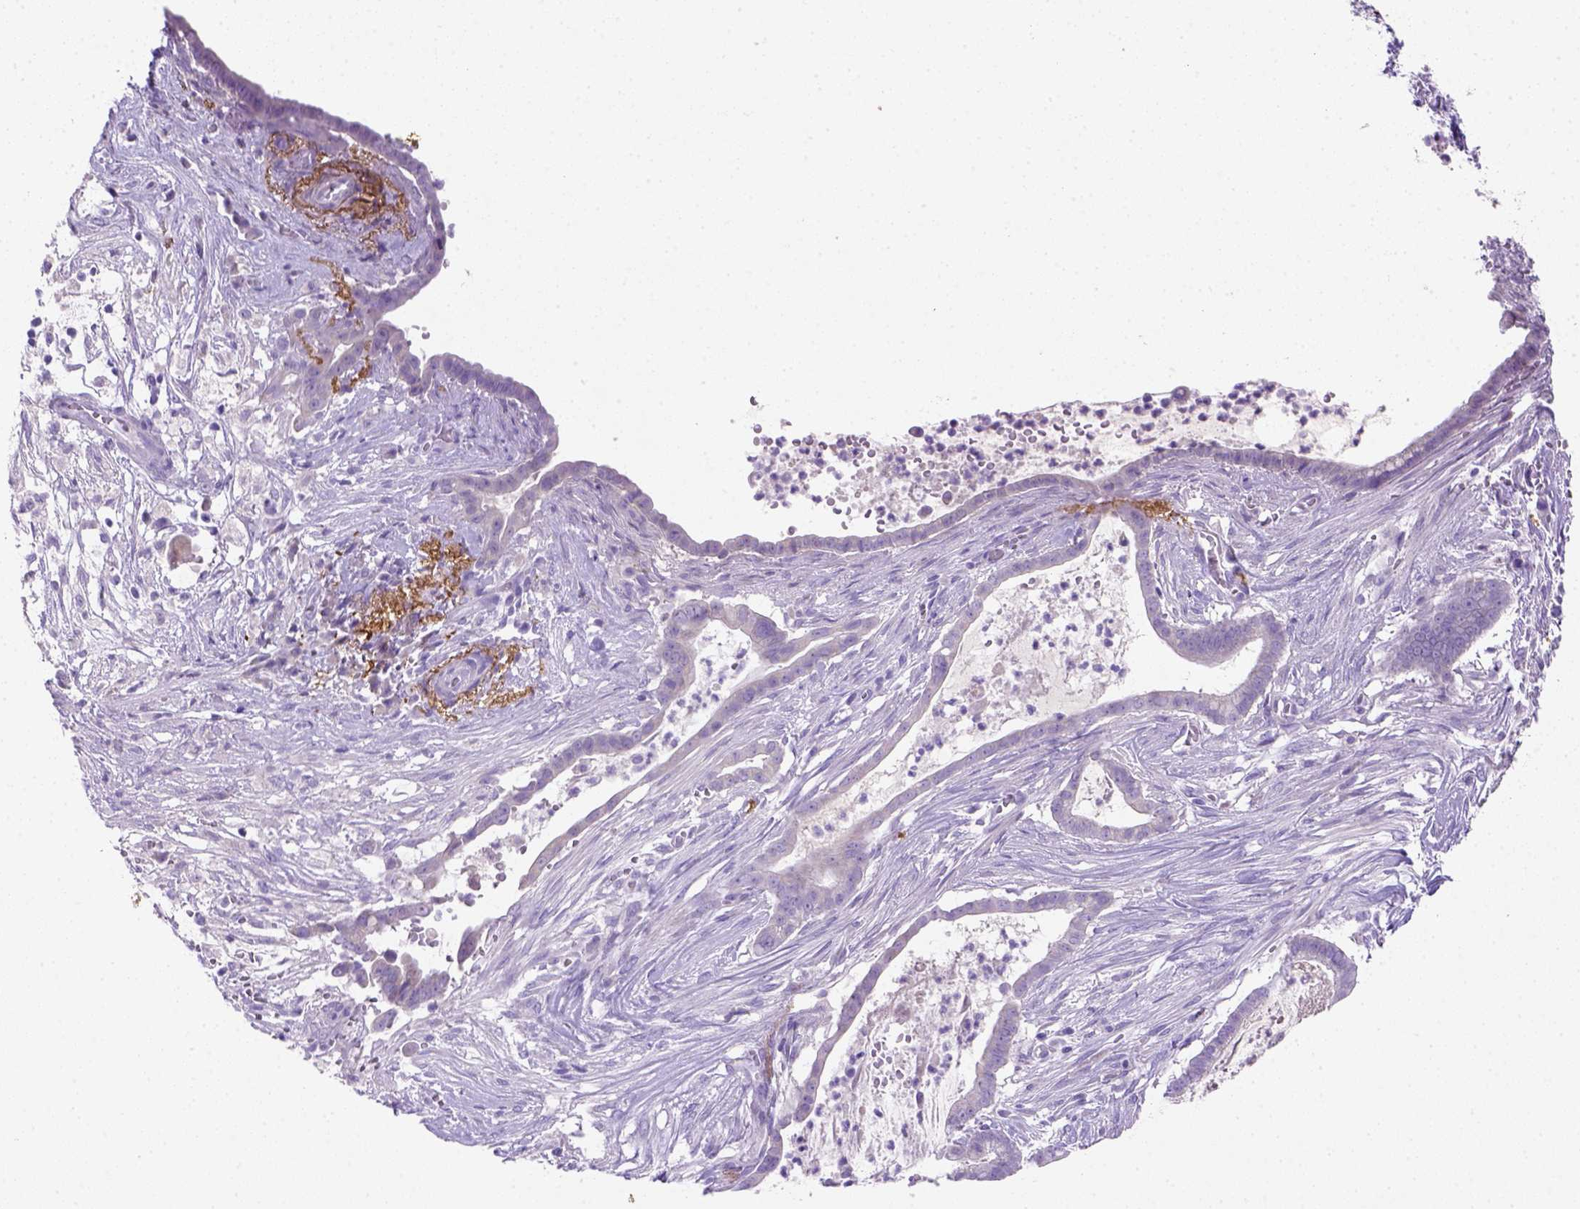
{"staining": {"intensity": "negative", "quantity": "none", "location": "none"}, "tissue": "pancreatic cancer", "cell_type": "Tumor cells", "image_type": "cancer", "snomed": [{"axis": "morphology", "description": "Adenocarcinoma, NOS"}, {"axis": "topography", "description": "Pancreas"}], "caption": "High power microscopy micrograph of an IHC micrograph of pancreatic cancer, revealing no significant staining in tumor cells. (Stains: DAB IHC with hematoxylin counter stain, Microscopy: brightfield microscopy at high magnification).", "gene": "SIRPD", "patient": {"sex": "male", "age": 61}}